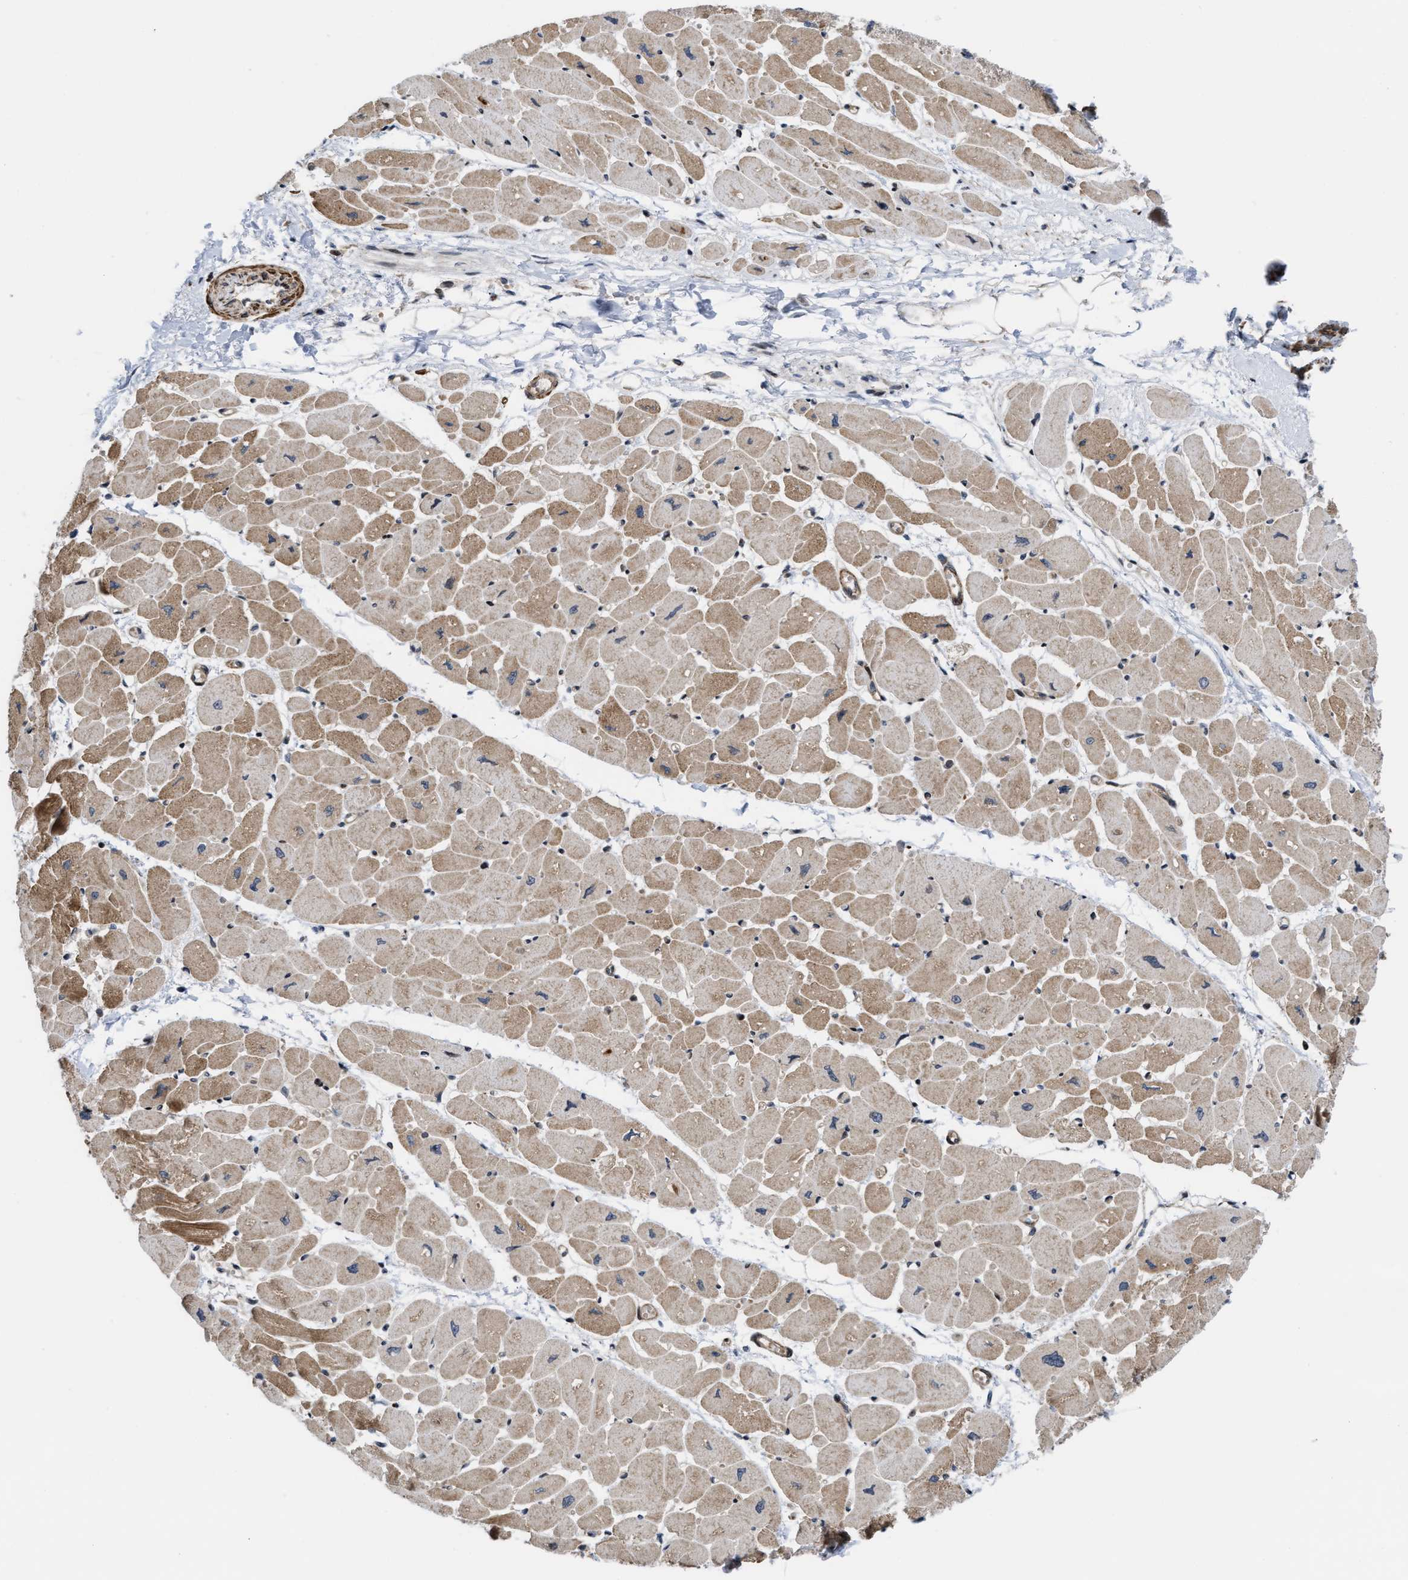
{"staining": {"intensity": "moderate", "quantity": ">75%", "location": "cytoplasmic/membranous"}, "tissue": "heart muscle", "cell_type": "Cardiomyocytes", "image_type": "normal", "snomed": [{"axis": "morphology", "description": "Normal tissue, NOS"}, {"axis": "topography", "description": "Heart"}], "caption": "An immunohistochemistry (IHC) histopathology image of unremarkable tissue is shown. Protein staining in brown labels moderate cytoplasmic/membranous positivity in heart muscle within cardiomyocytes.", "gene": "STAU2", "patient": {"sex": "female", "age": 54}}